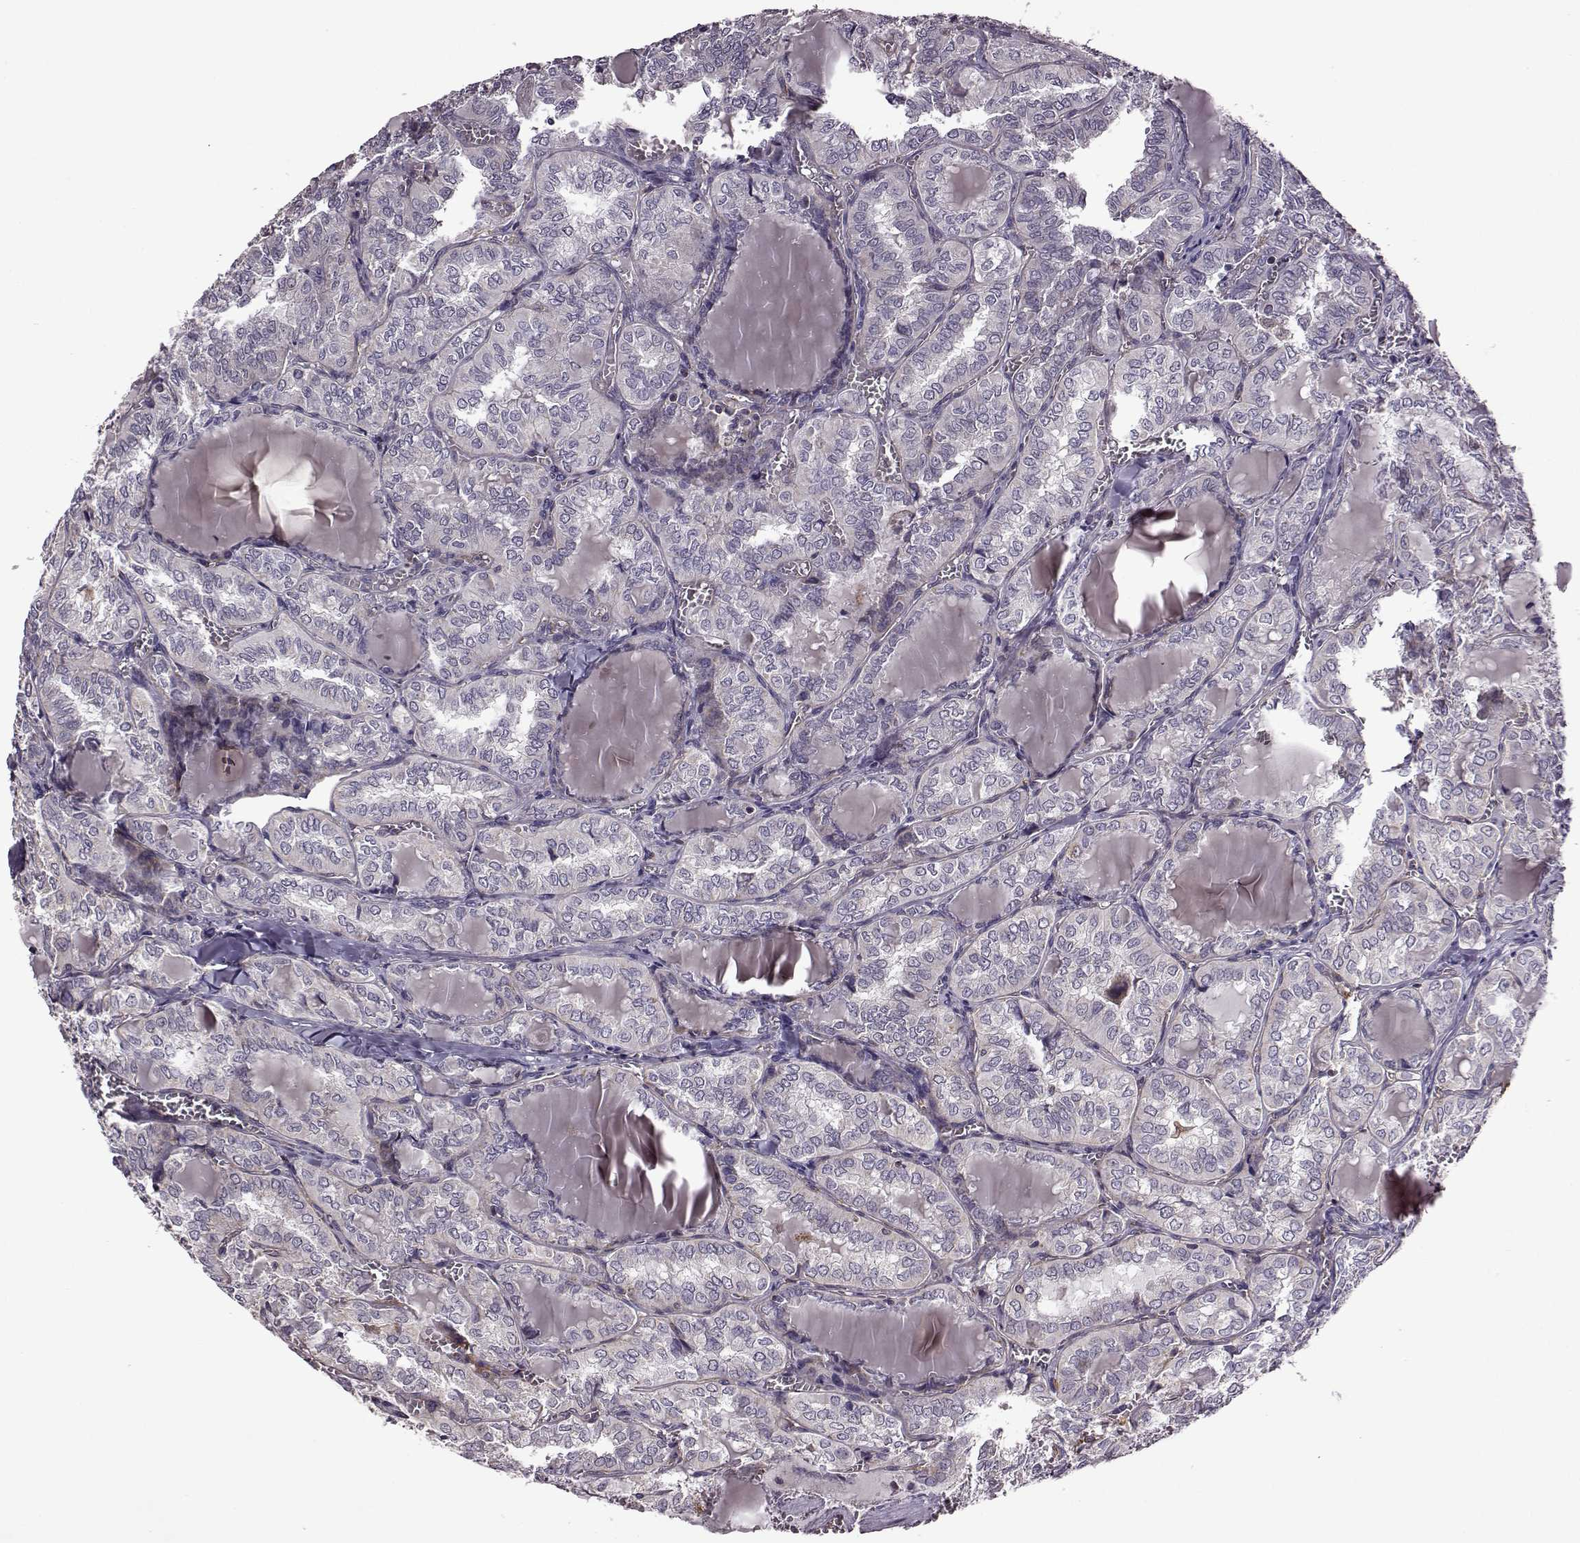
{"staining": {"intensity": "negative", "quantity": "none", "location": "none"}, "tissue": "thyroid cancer", "cell_type": "Tumor cells", "image_type": "cancer", "snomed": [{"axis": "morphology", "description": "Papillary adenocarcinoma, NOS"}, {"axis": "topography", "description": "Thyroid gland"}], "caption": "An IHC photomicrograph of papillary adenocarcinoma (thyroid) is shown. There is no staining in tumor cells of papillary adenocarcinoma (thyroid).", "gene": "MTSS1", "patient": {"sex": "female", "age": 41}}